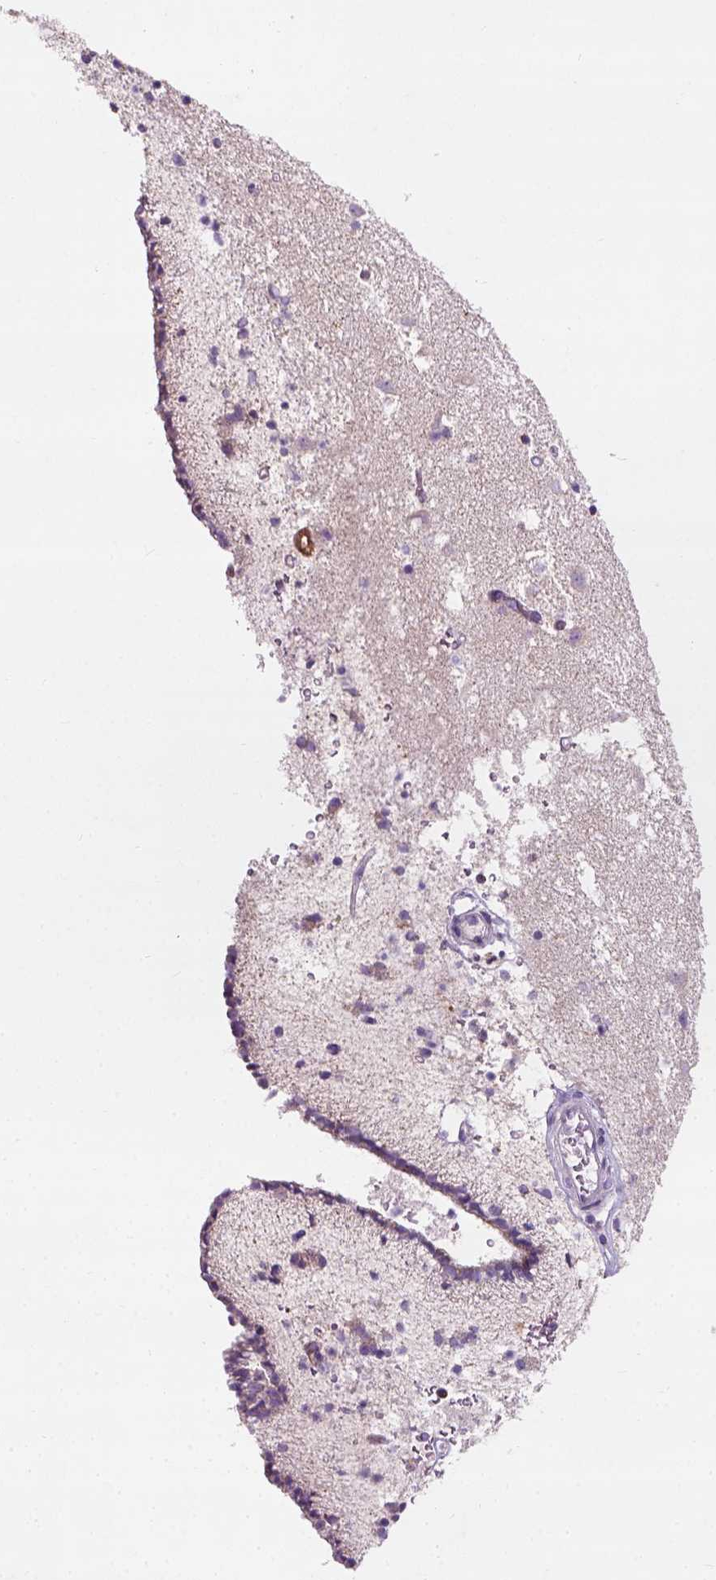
{"staining": {"intensity": "negative", "quantity": "none", "location": "none"}, "tissue": "caudate", "cell_type": "Glial cells", "image_type": "normal", "snomed": [{"axis": "morphology", "description": "Normal tissue, NOS"}, {"axis": "topography", "description": "Lateral ventricle wall"}], "caption": "Image shows no significant protein expression in glial cells of normal caudate.", "gene": "CHODL", "patient": {"sex": "female", "age": 42}}